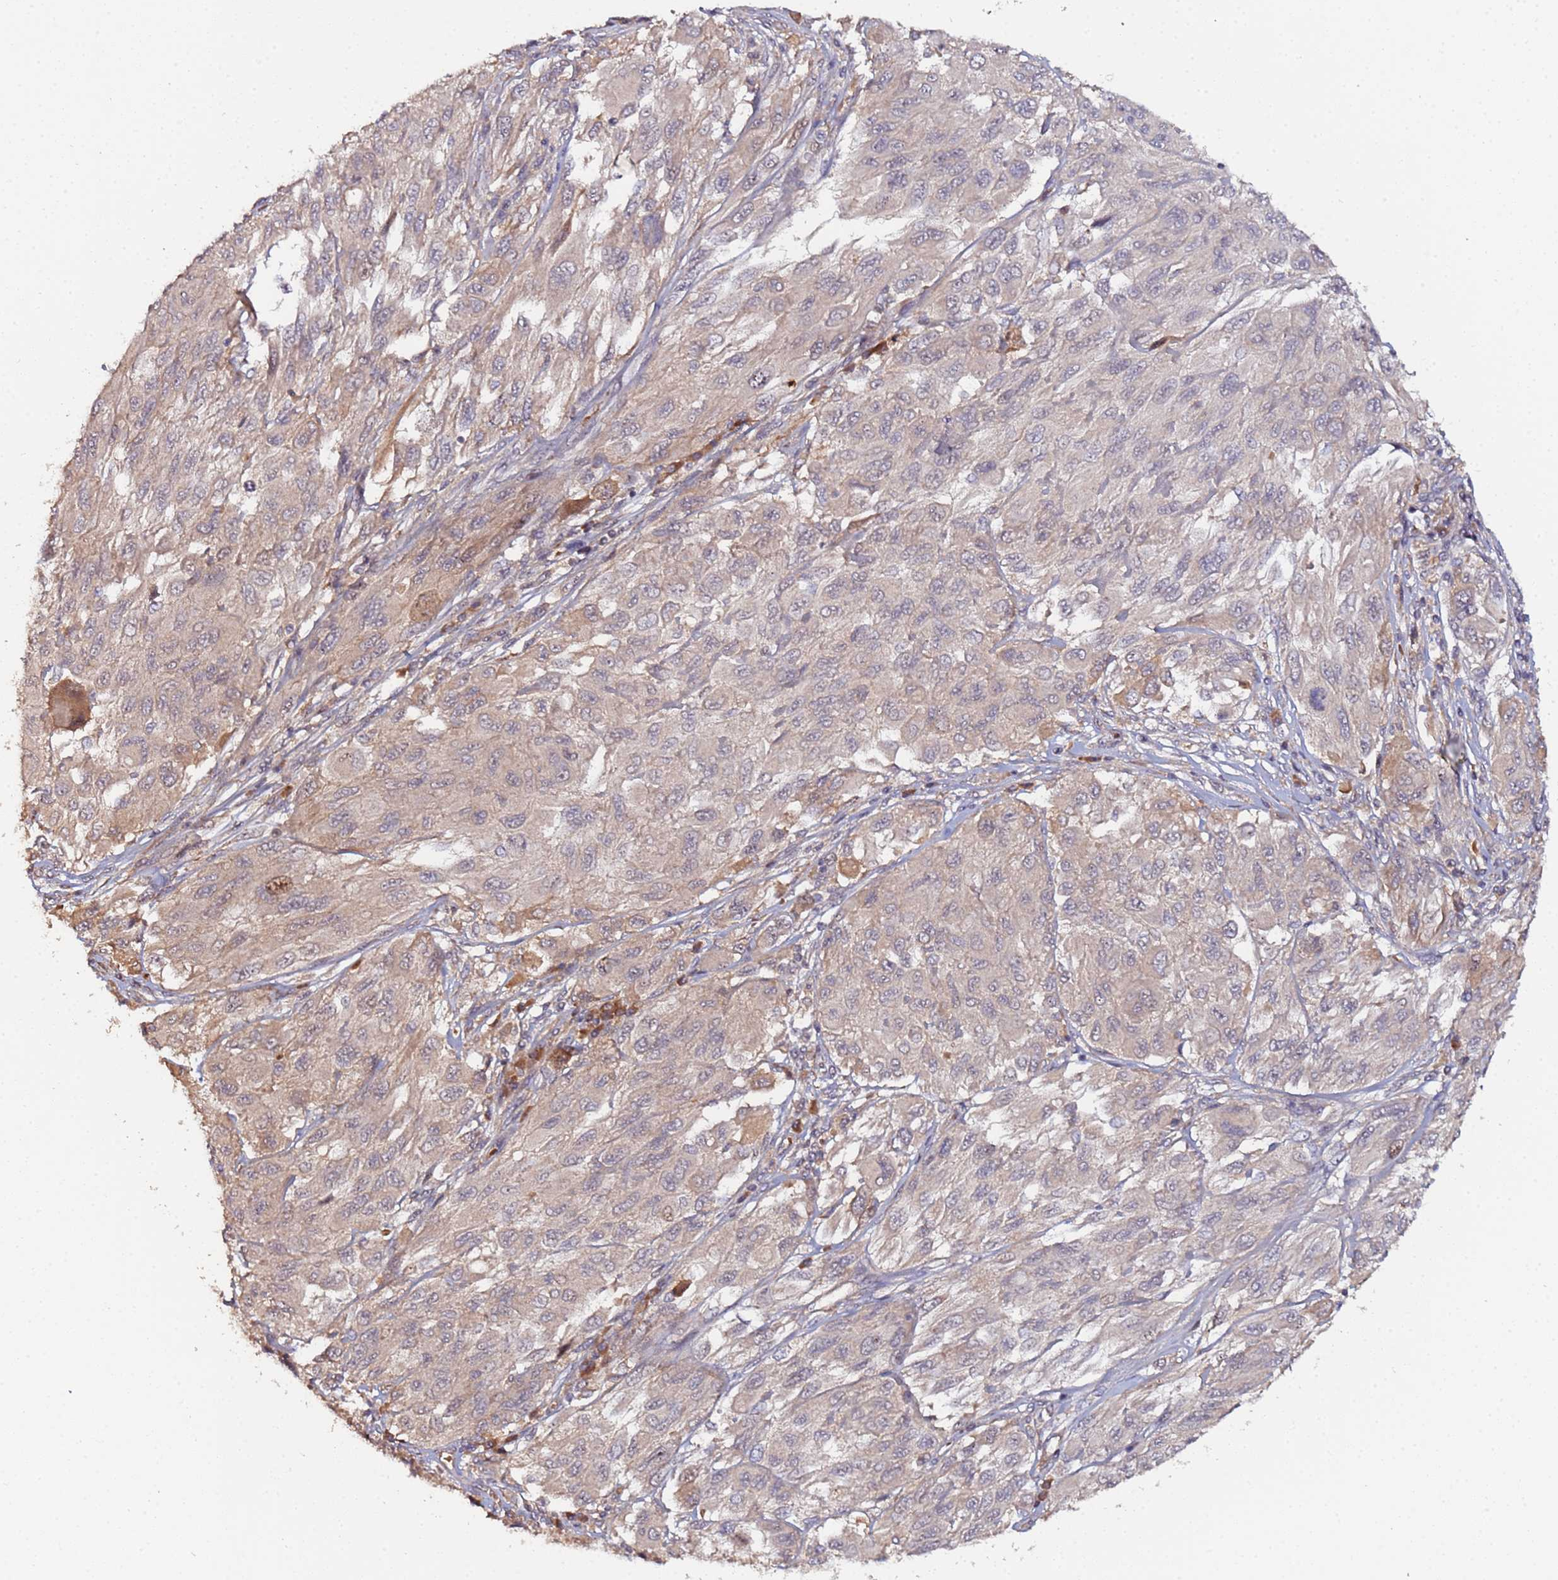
{"staining": {"intensity": "weak", "quantity": "25%-75%", "location": "cytoplasmic/membranous"}, "tissue": "melanoma", "cell_type": "Tumor cells", "image_type": "cancer", "snomed": [{"axis": "morphology", "description": "Malignant melanoma, NOS"}, {"axis": "topography", "description": "Skin"}], "caption": "Malignant melanoma stained with a brown dye reveals weak cytoplasmic/membranous positive expression in approximately 25%-75% of tumor cells.", "gene": "OSER1", "patient": {"sex": "female", "age": 91}}